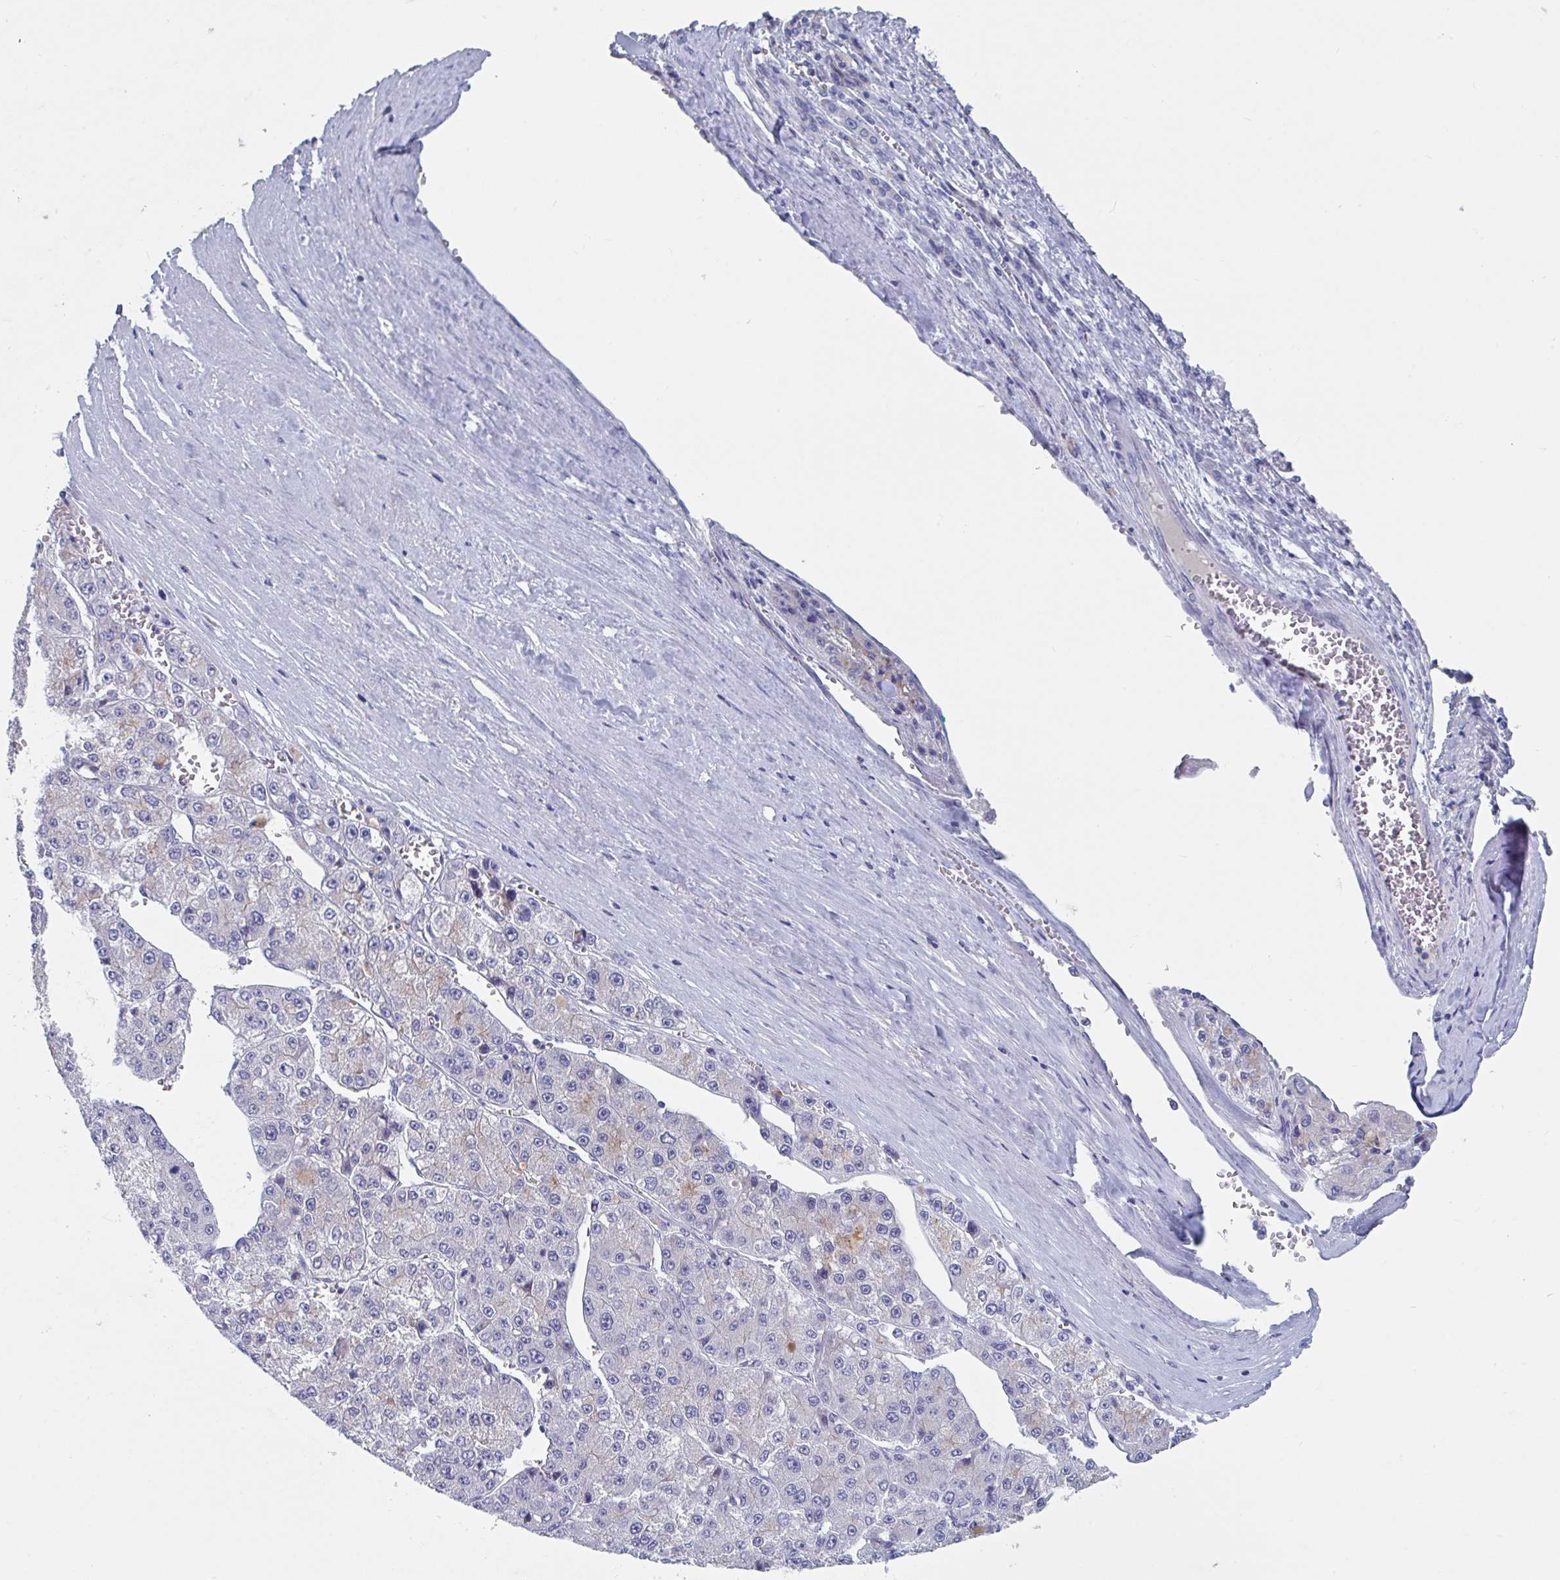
{"staining": {"intensity": "negative", "quantity": "none", "location": "none"}, "tissue": "liver cancer", "cell_type": "Tumor cells", "image_type": "cancer", "snomed": [{"axis": "morphology", "description": "Carcinoma, Hepatocellular, NOS"}, {"axis": "topography", "description": "Liver"}], "caption": "Tumor cells are negative for protein expression in human liver cancer (hepatocellular carcinoma).", "gene": "NT5C3B", "patient": {"sex": "female", "age": 73}}